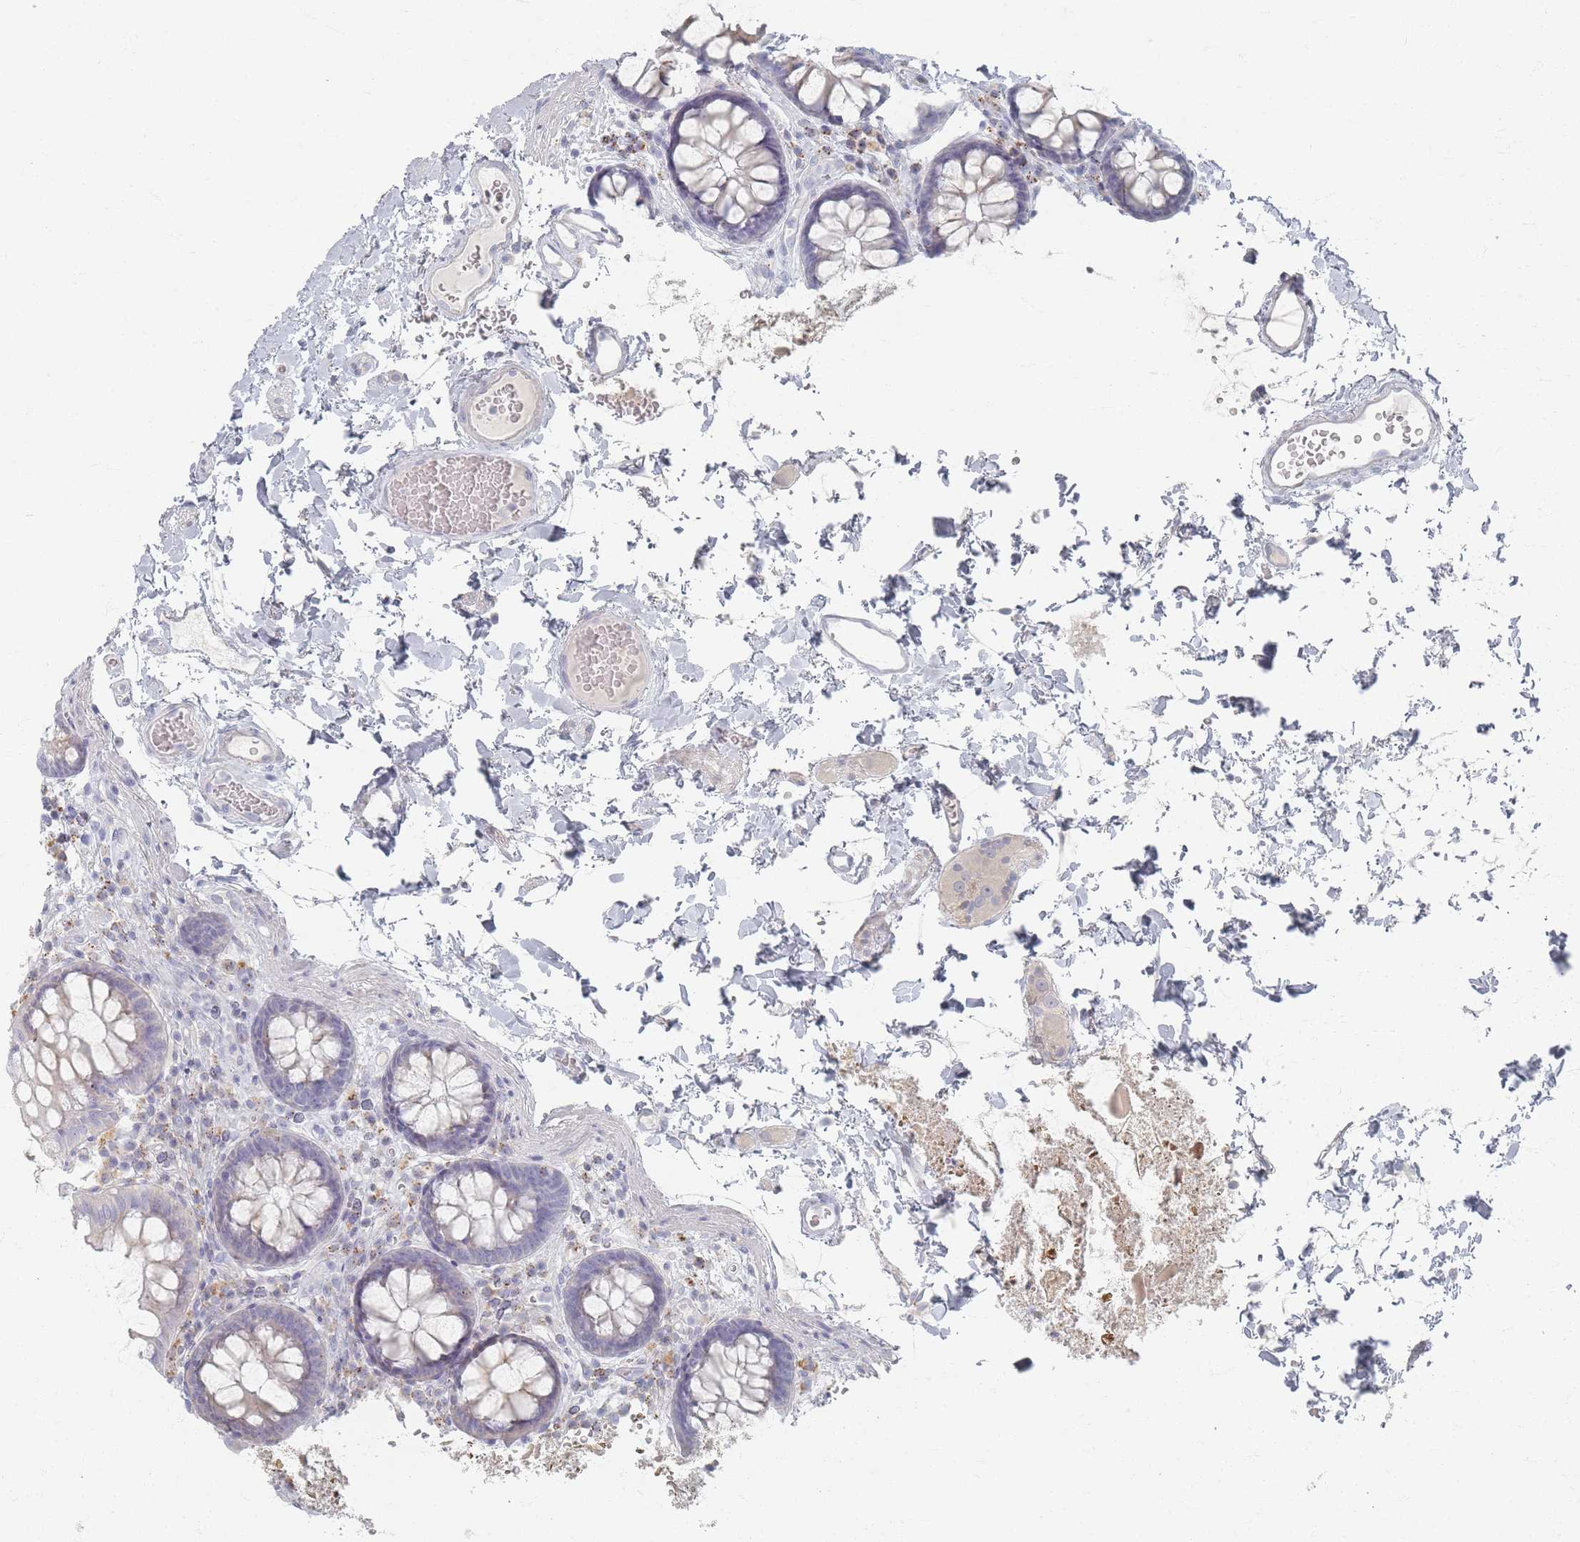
{"staining": {"intensity": "negative", "quantity": "none", "location": "none"}, "tissue": "colon", "cell_type": "Endothelial cells", "image_type": "normal", "snomed": [{"axis": "morphology", "description": "Normal tissue, NOS"}, {"axis": "topography", "description": "Colon"}], "caption": "DAB (3,3'-diaminobenzidine) immunohistochemical staining of normal colon displays no significant expression in endothelial cells. Nuclei are stained in blue.", "gene": "ENSG00000251357", "patient": {"sex": "male", "age": 84}}